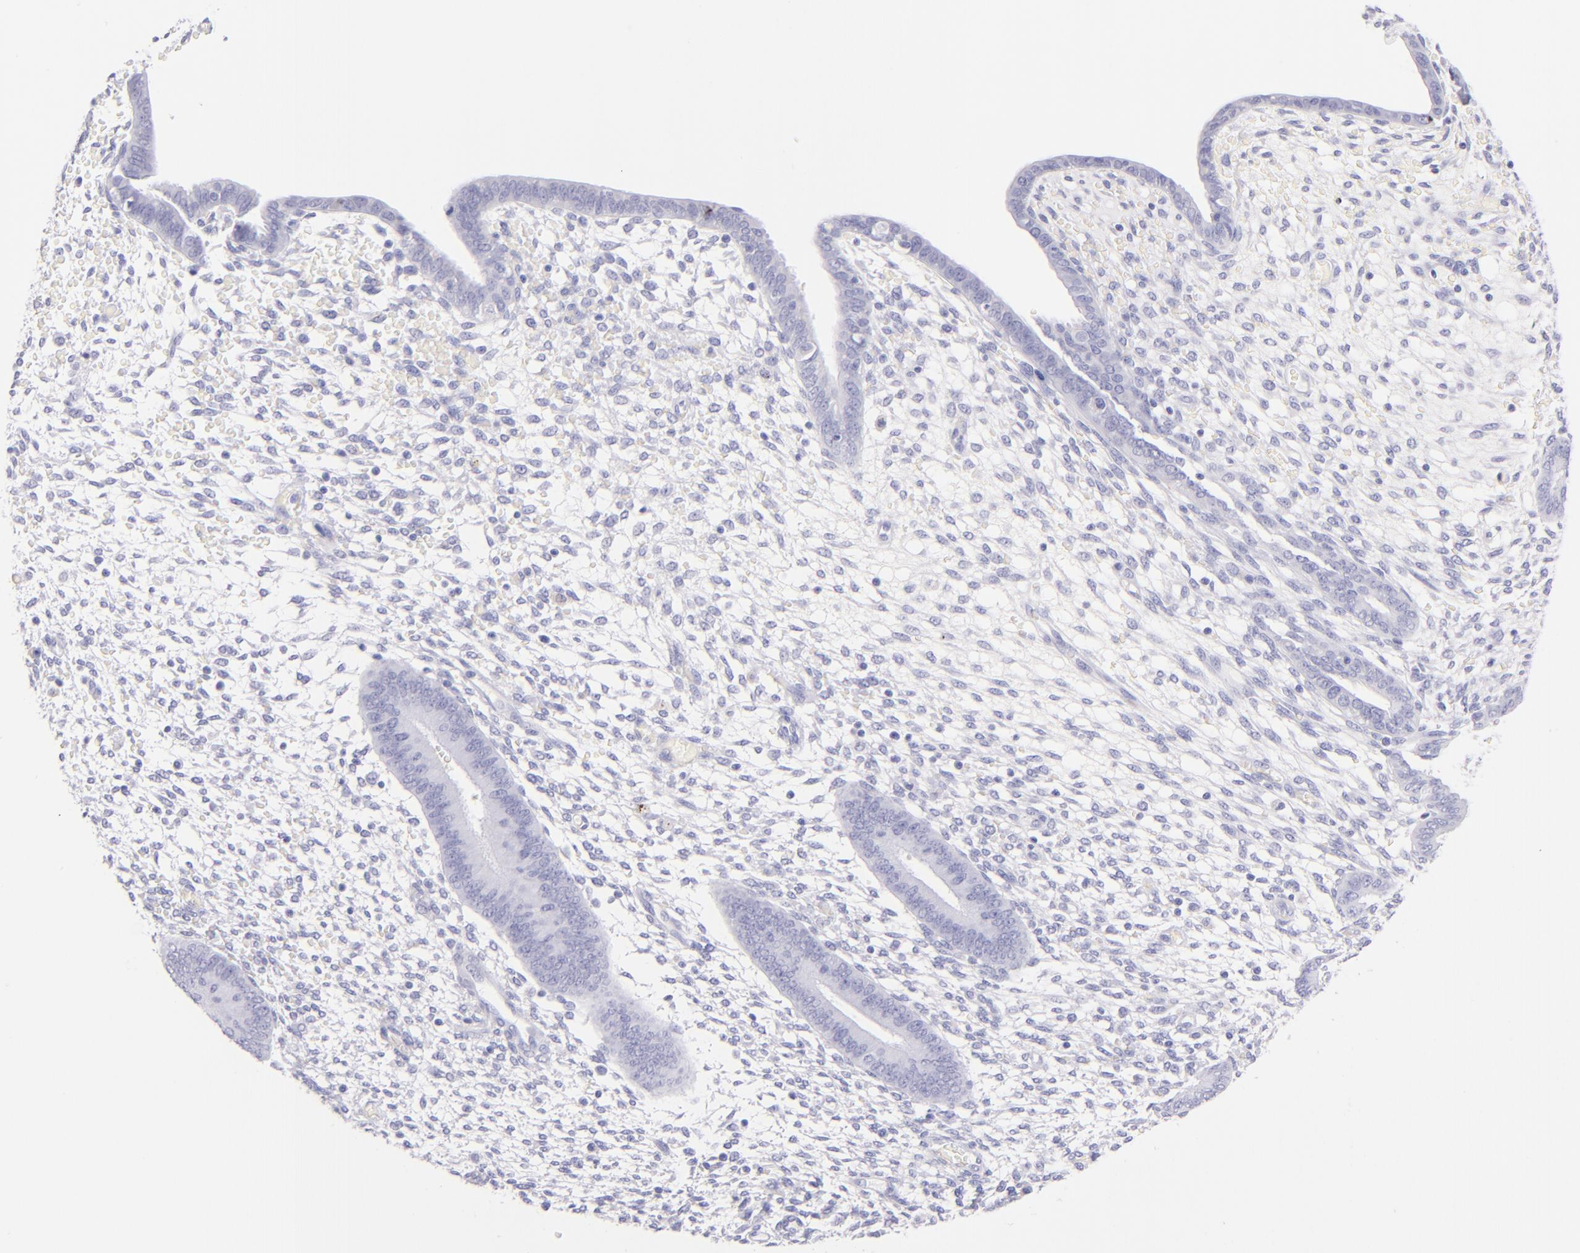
{"staining": {"intensity": "negative", "quantity": "none", "location": "none"}, "tissue": "endometrium", "cell_type": "Cells in endometrial stroma", "image_type": "normal", "snomed": [{"axis": "morphology", "description": "Normal tissue, NOS"}, {"axis": "topography", "description": "Endometrium"}], "caption": "This is an immunohistochemistry image of normal endometrium. There is no expression in cells in endometrial stroma.", "gene": "SDC1", "patient": {"sex": "female", "age": 42}}